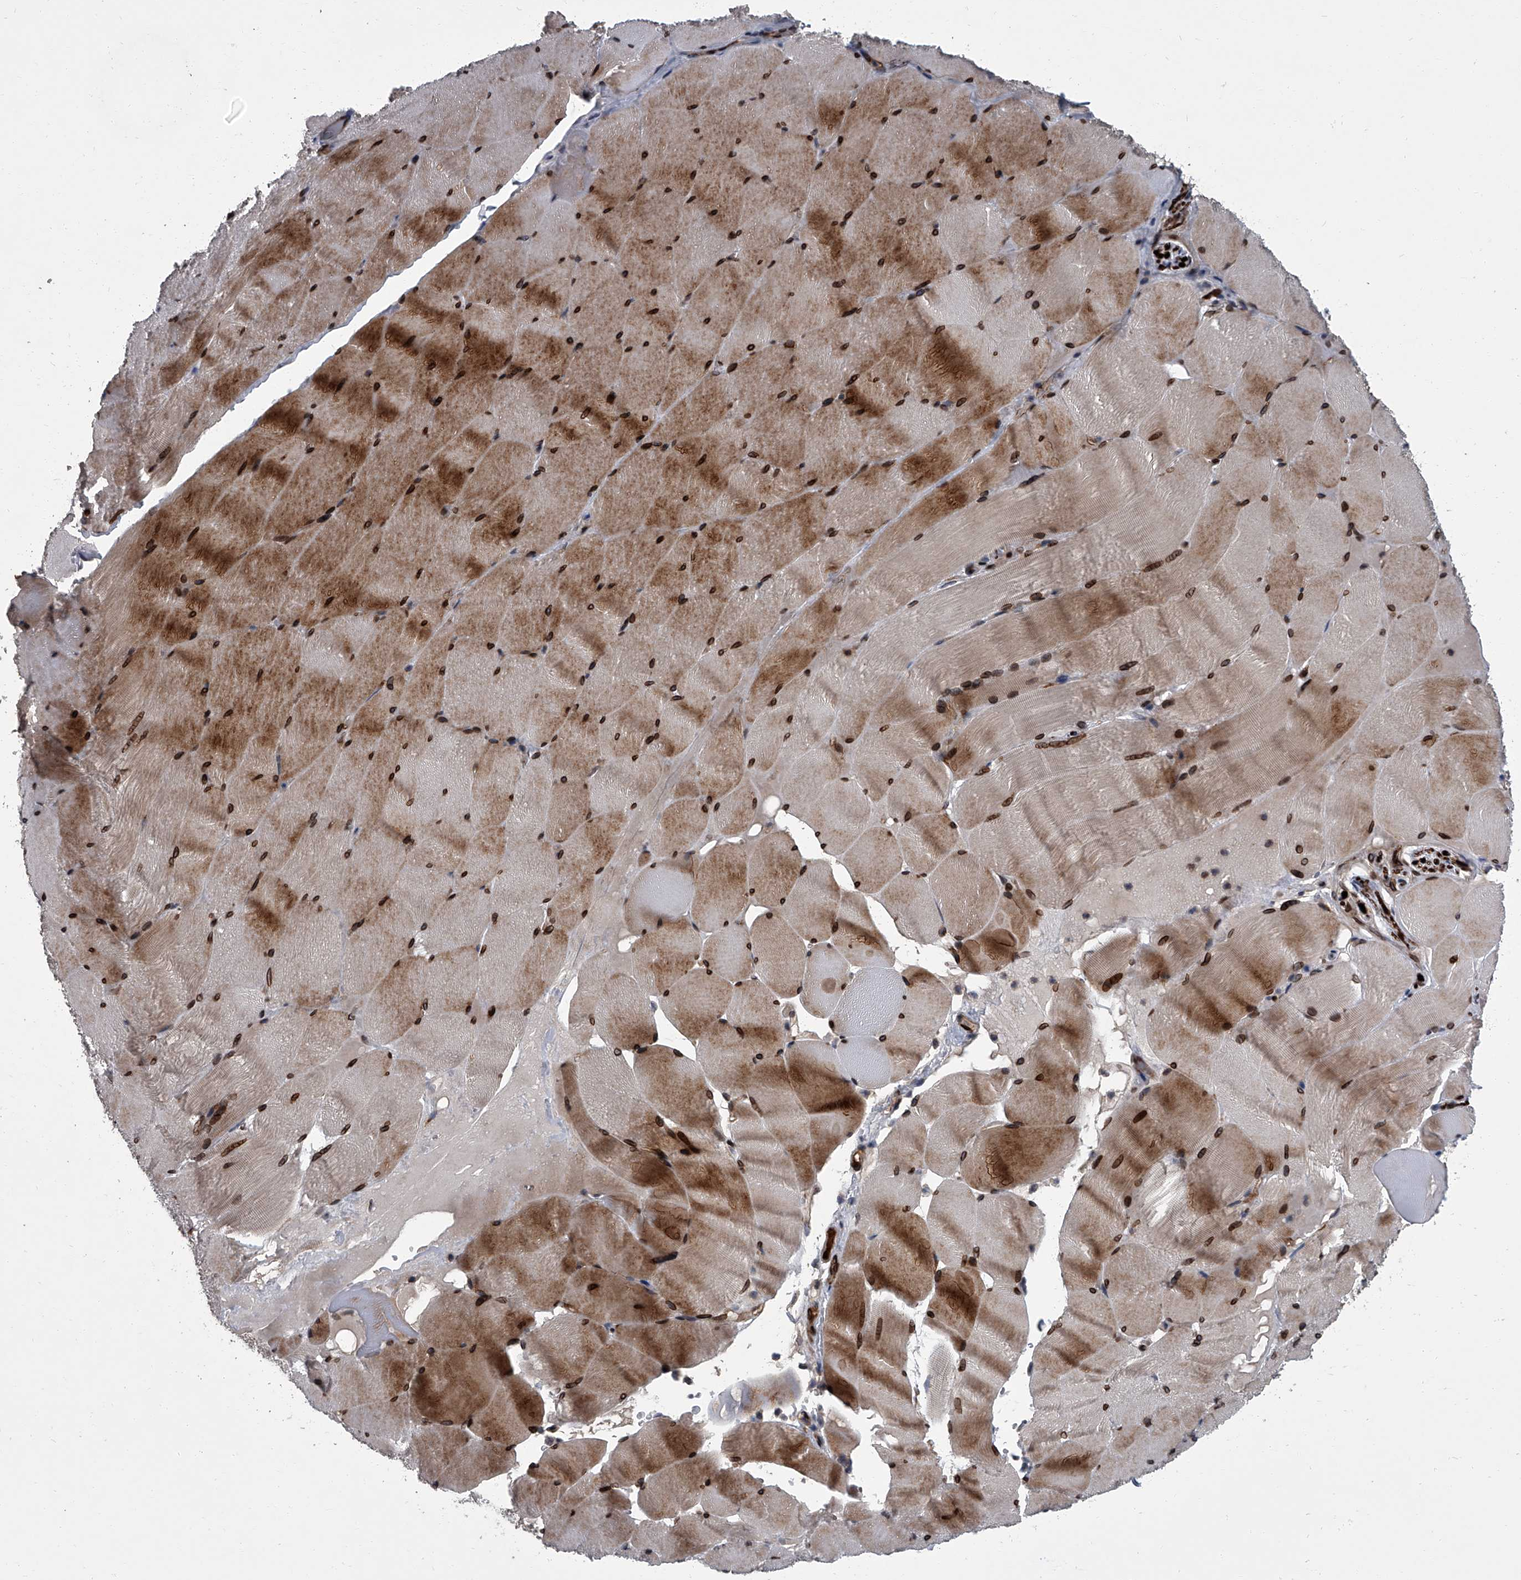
{"staining": {"intensity": "strong", "quantity": ">75%", "location": "cytoplasmic/membranous,nuclear"}, "tissue": "skeletal muscle", "cell_type": "Myocytes", "image_type": "normal", "snomed": [{"axis": "morphology", "description": "Normal tissue, NOS"}, {"axis": "topography", "description": "Skeletal muscle"}], "caption": "IHC histopathology image of benign skeletal muscle: skeletal muscle stained using immunohistochemistry demonstrates high levels of strong protein expression localized specifically in the cytoplasmic/membranous,nuclear of myocytes, appearing as a cytoplasmic/membranous,nuclear brown color.", "gene": "LRRC8C", "patient": {"sex": "male", "age": 62}}